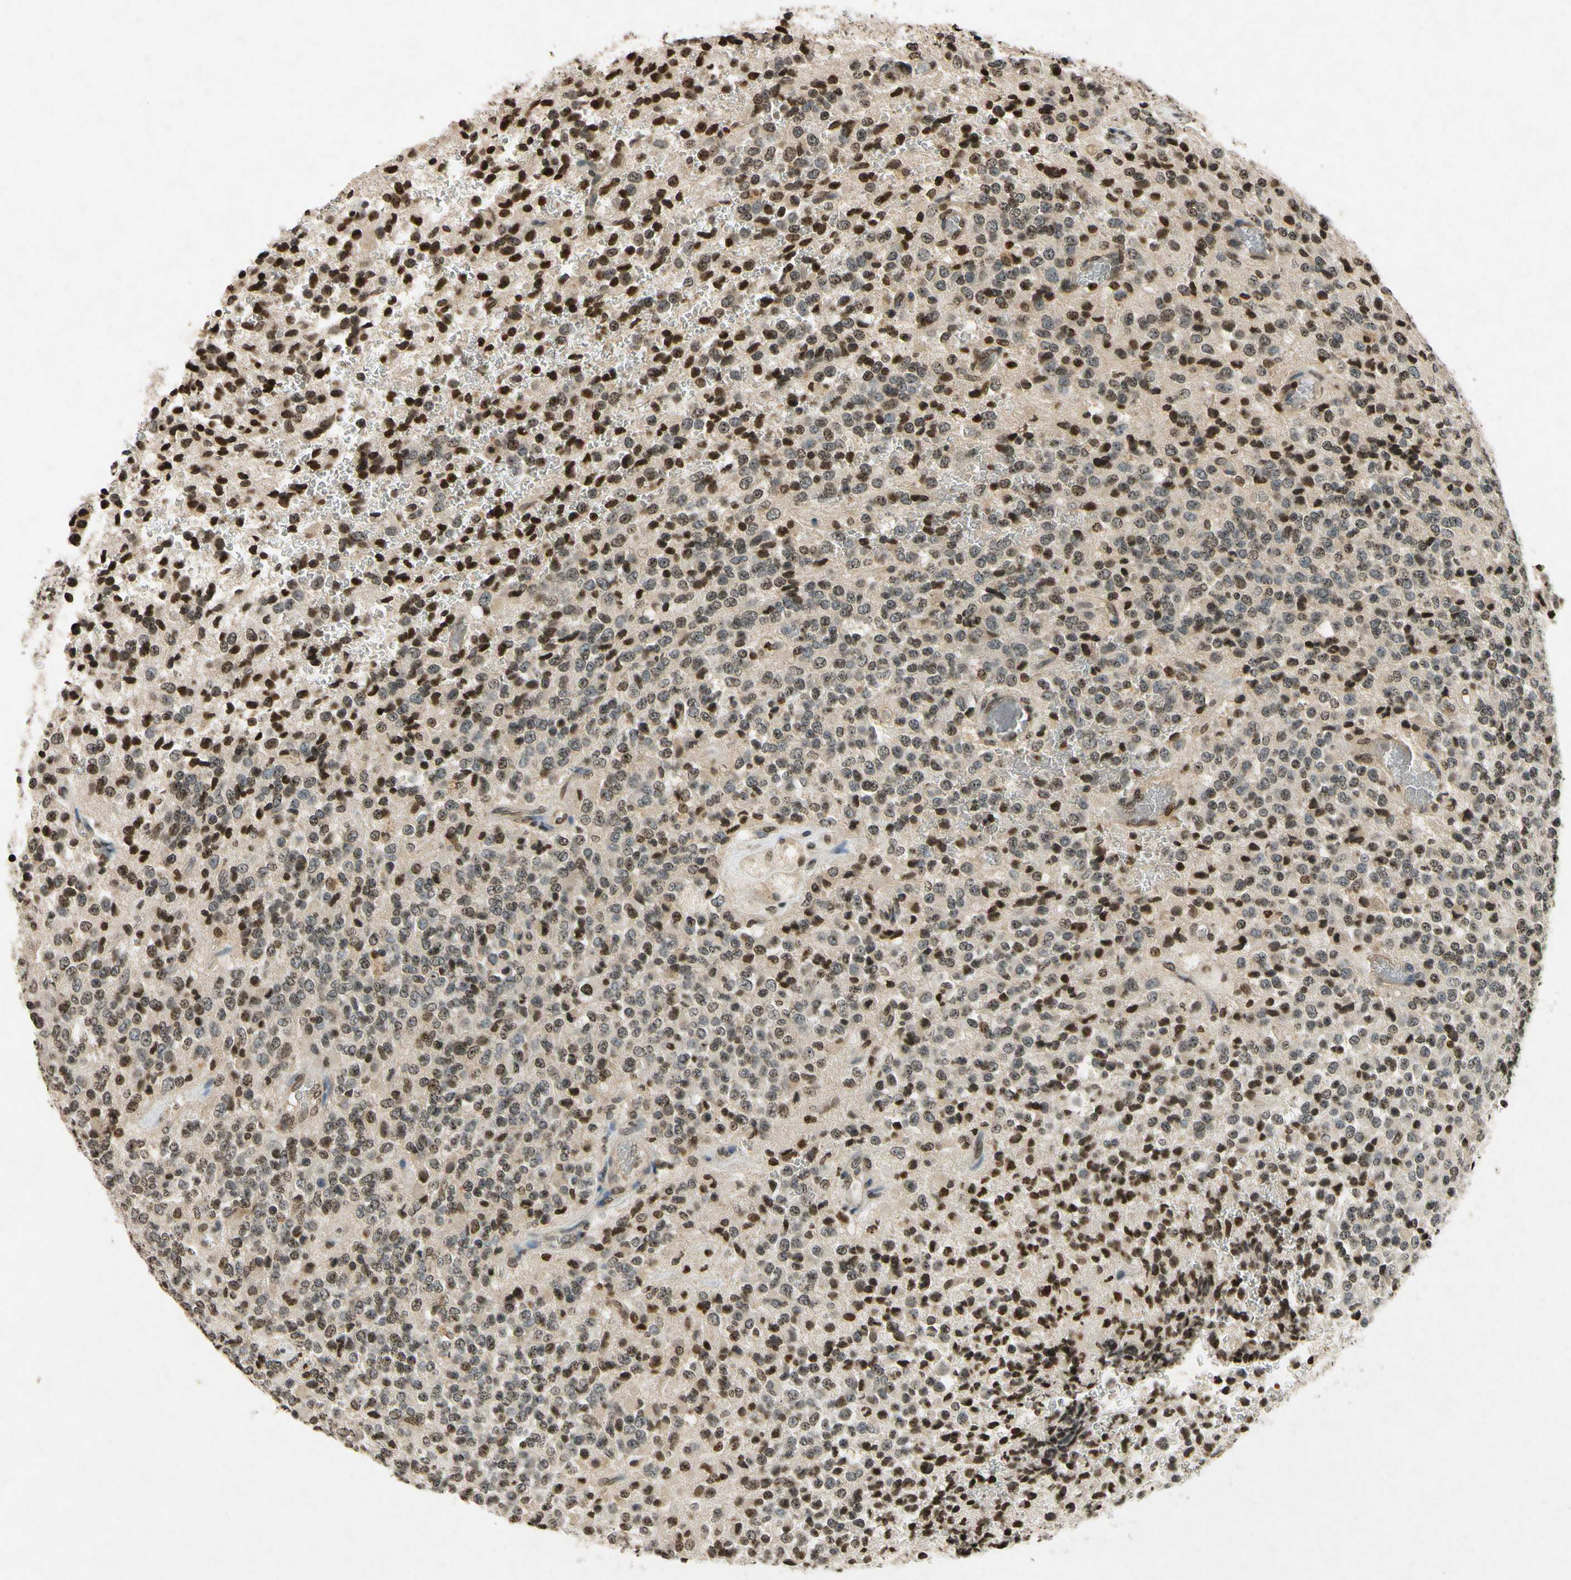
{"staining": {"intensity": "moderate", "quantity": "25%-75%", "location": "nuclear"}, "tissue": "glioma", "cell_type": "Tumor cells", "image_type": "cancer", "snomed": [{"axis": "morphology", "description": "Glioma, malignant, High grade"}, {"axis": "topography", "description": "pancreas cauda"}], "caption": "Immunohistochemical staining of human glioma exhibits moderate nuclear protein positivity in approximately 25%-75% of tumor cells.", "gene": "HOXB3", "patient": {"sex": "male", "age": 60}}